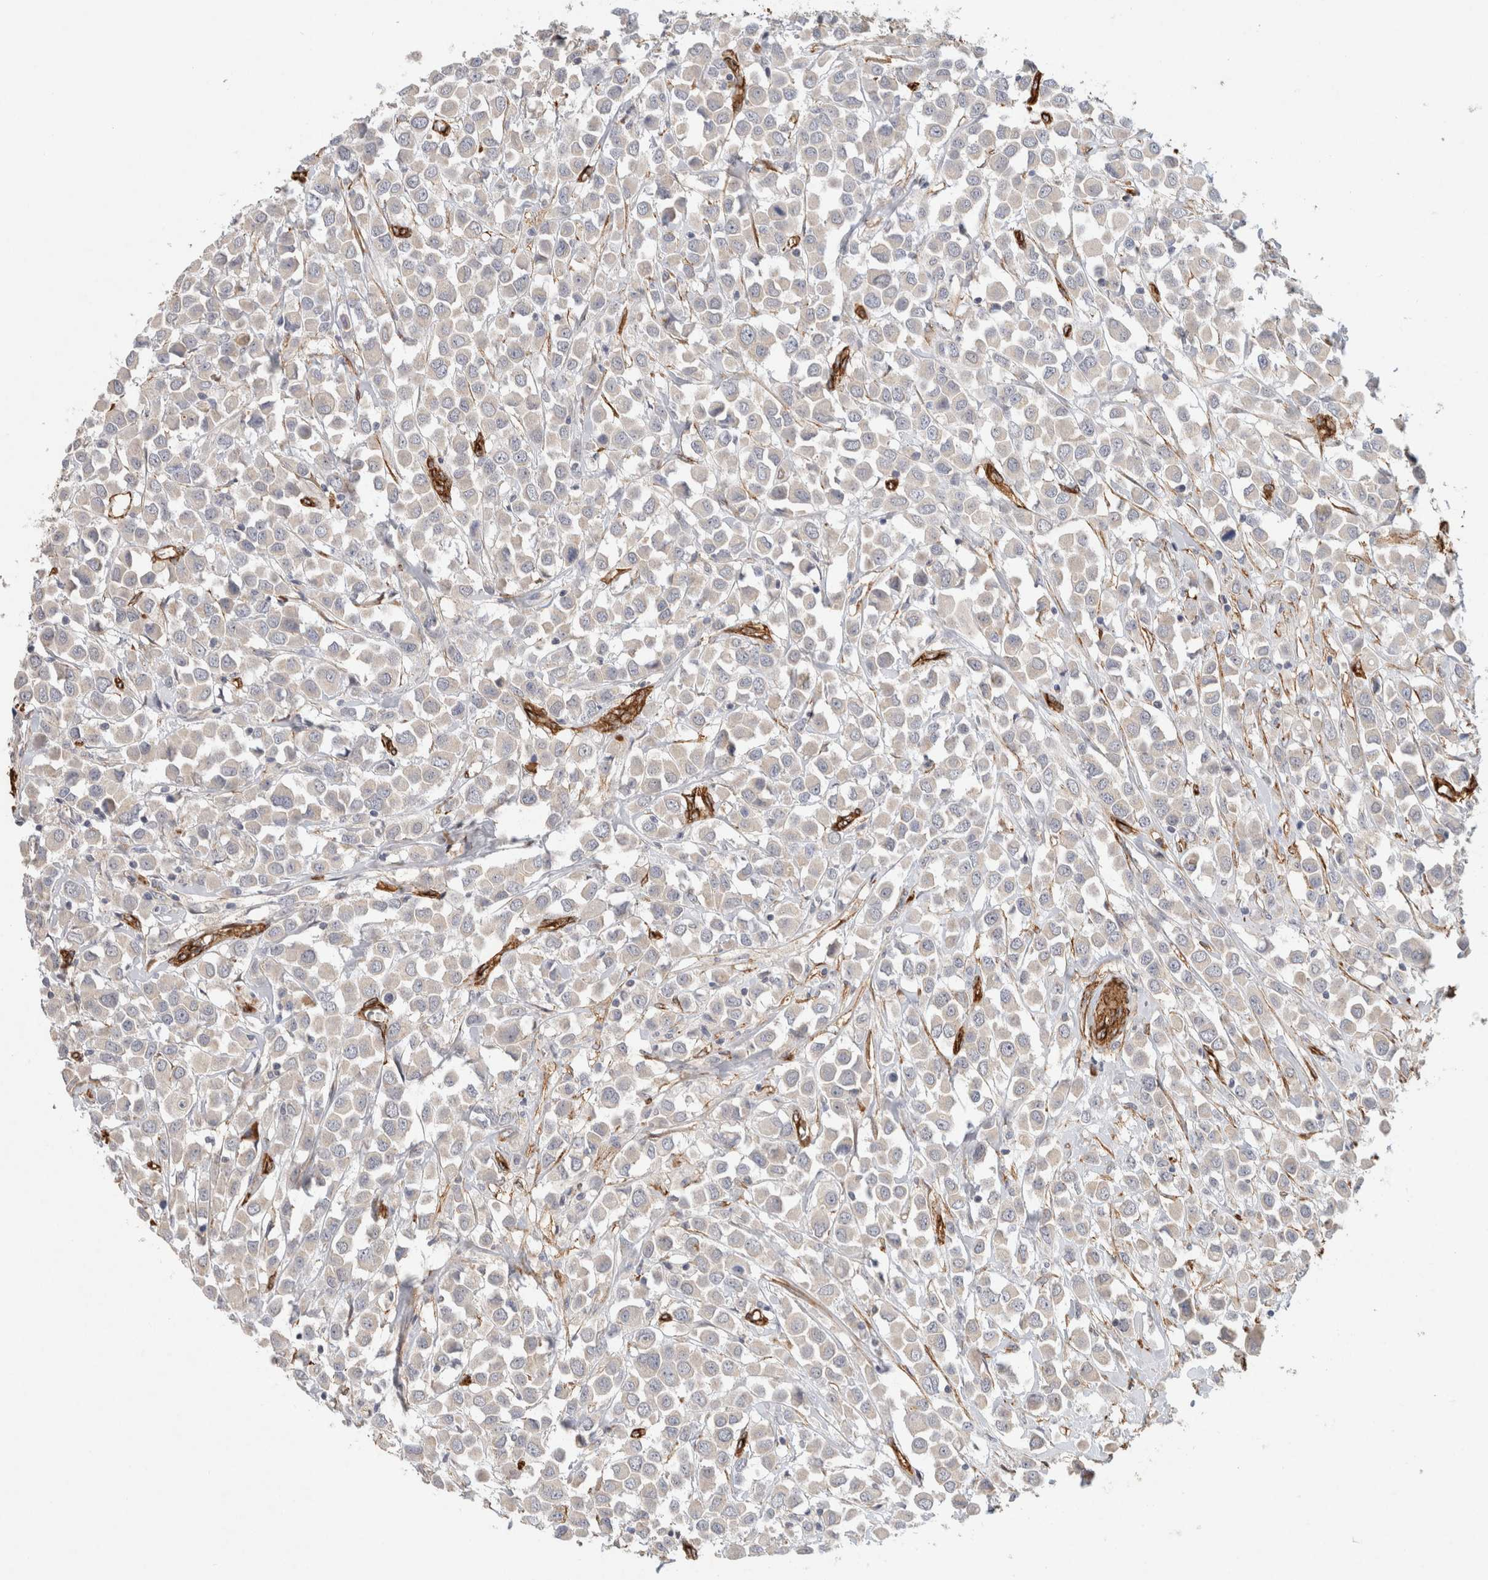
{"staining": {"intensity": "negative", "quantity": "none", "location": "none"}, "tissue": "breast cancer", "cell_type": "Tumor cells", "image_type": "cancer", "snomed": [{"axis": "morphology", "description": "Duct carcinoma"}, {"axis": "topography", "description": "Breast"}], "caption": "Tumor cells show no significant positivity in breast cancer (intraductal carcinoma). (Stains: DAB immunohistochemistry with hematoxylin counter stain, Microscopy: brightfield microscopy at high magnification).", "gene": "JMJD4", "patient": {"sex": "female", "age": 61}}